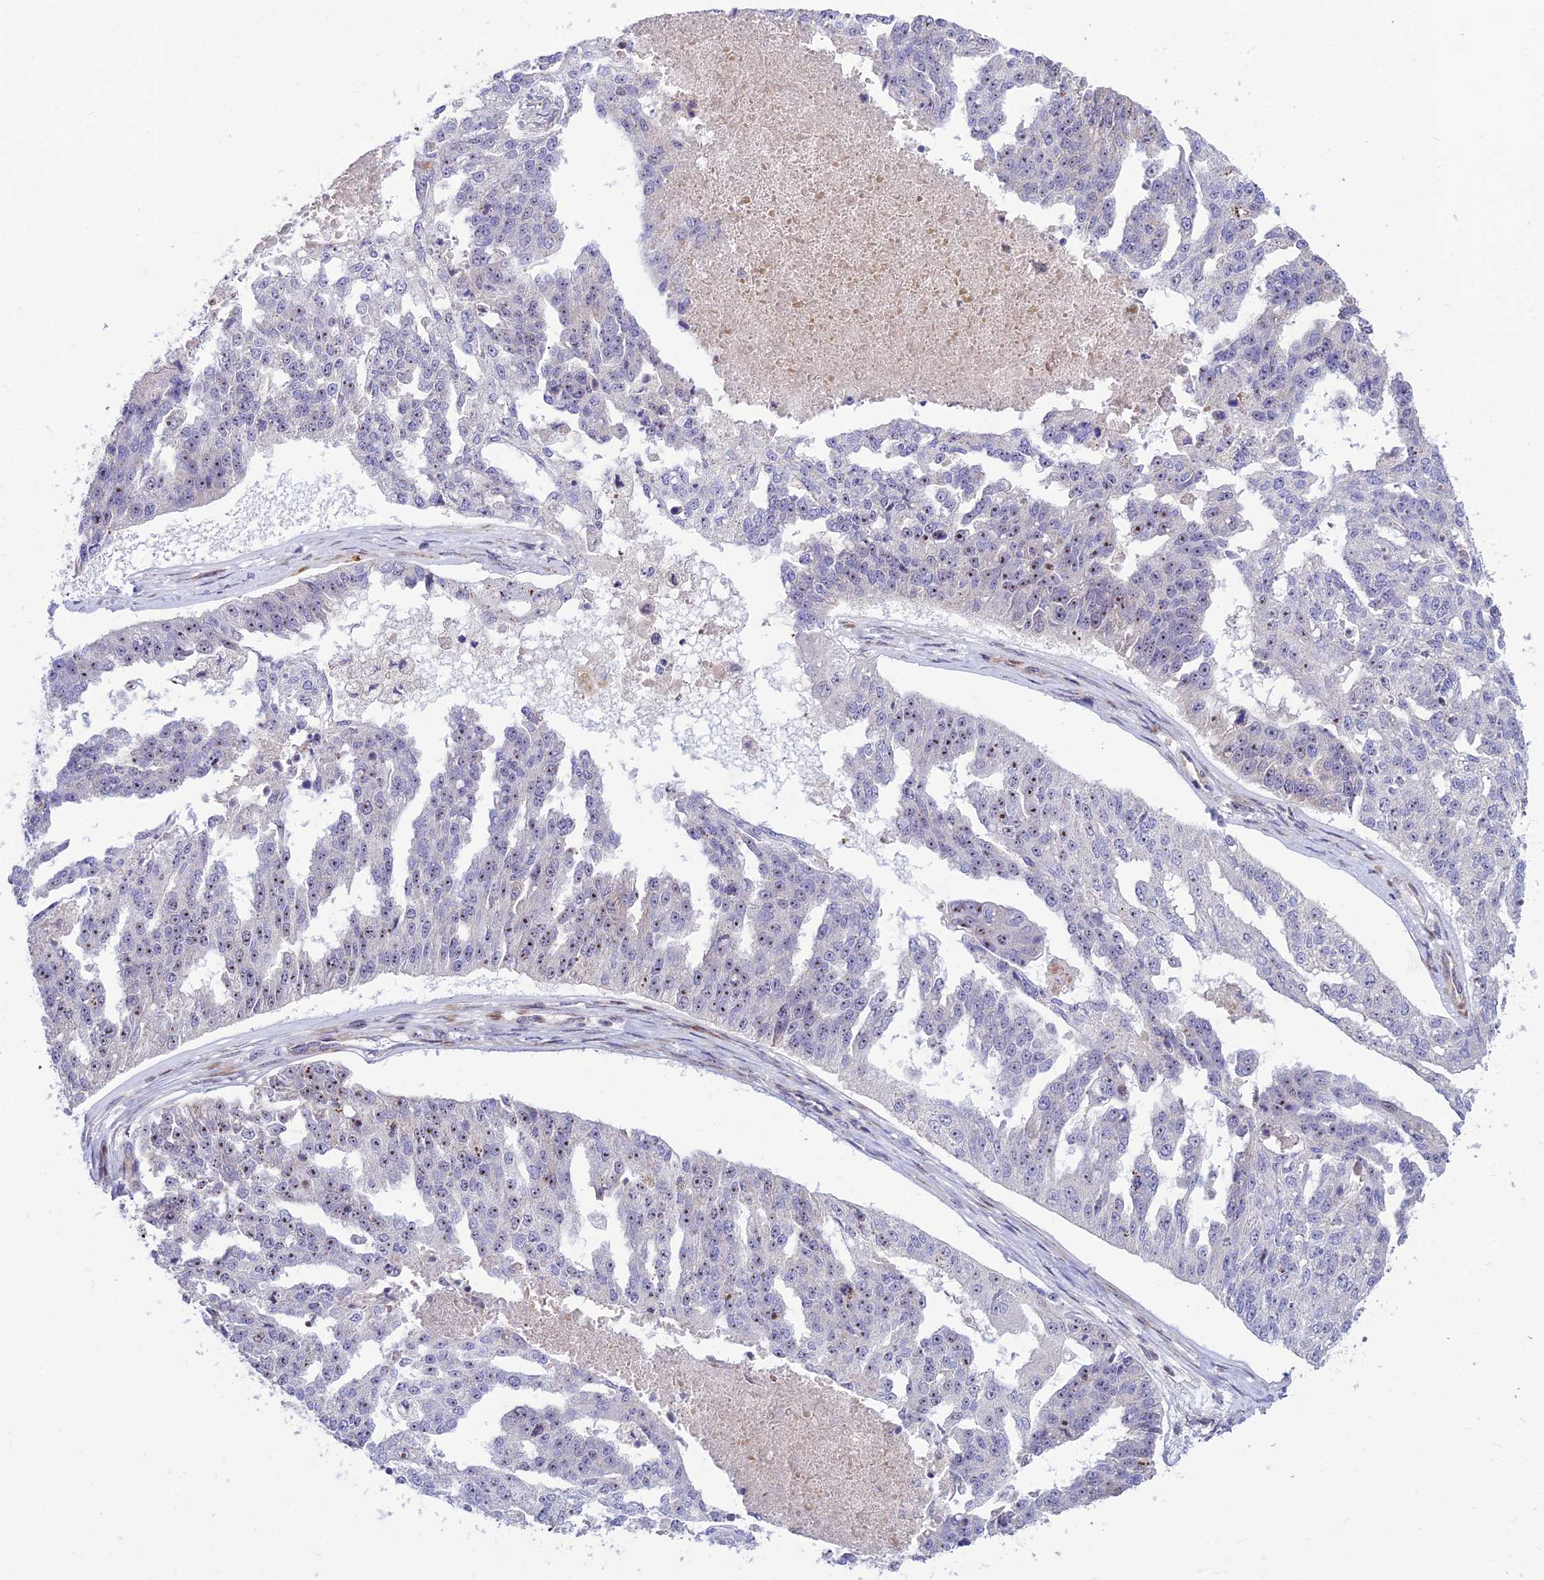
{"staining": {"intensity": "weak", "quantity": "<25%", "location": "nuclear"}, "tissue": "ovarian cancer", "cell_type": "Tumor cells", "image_type": "cancer", "snomed": [{"axis": "morphology", "description": "Cystadenocarcinoma, serous, NOS"}, {"axis": "topography", "description": "Ovary"}], "caption": "IHC of ovarian cancer demonstrates no expression in tumor cells.", "gene": "KBTBD7", "patient": {"sex": "female", "age": 58}}